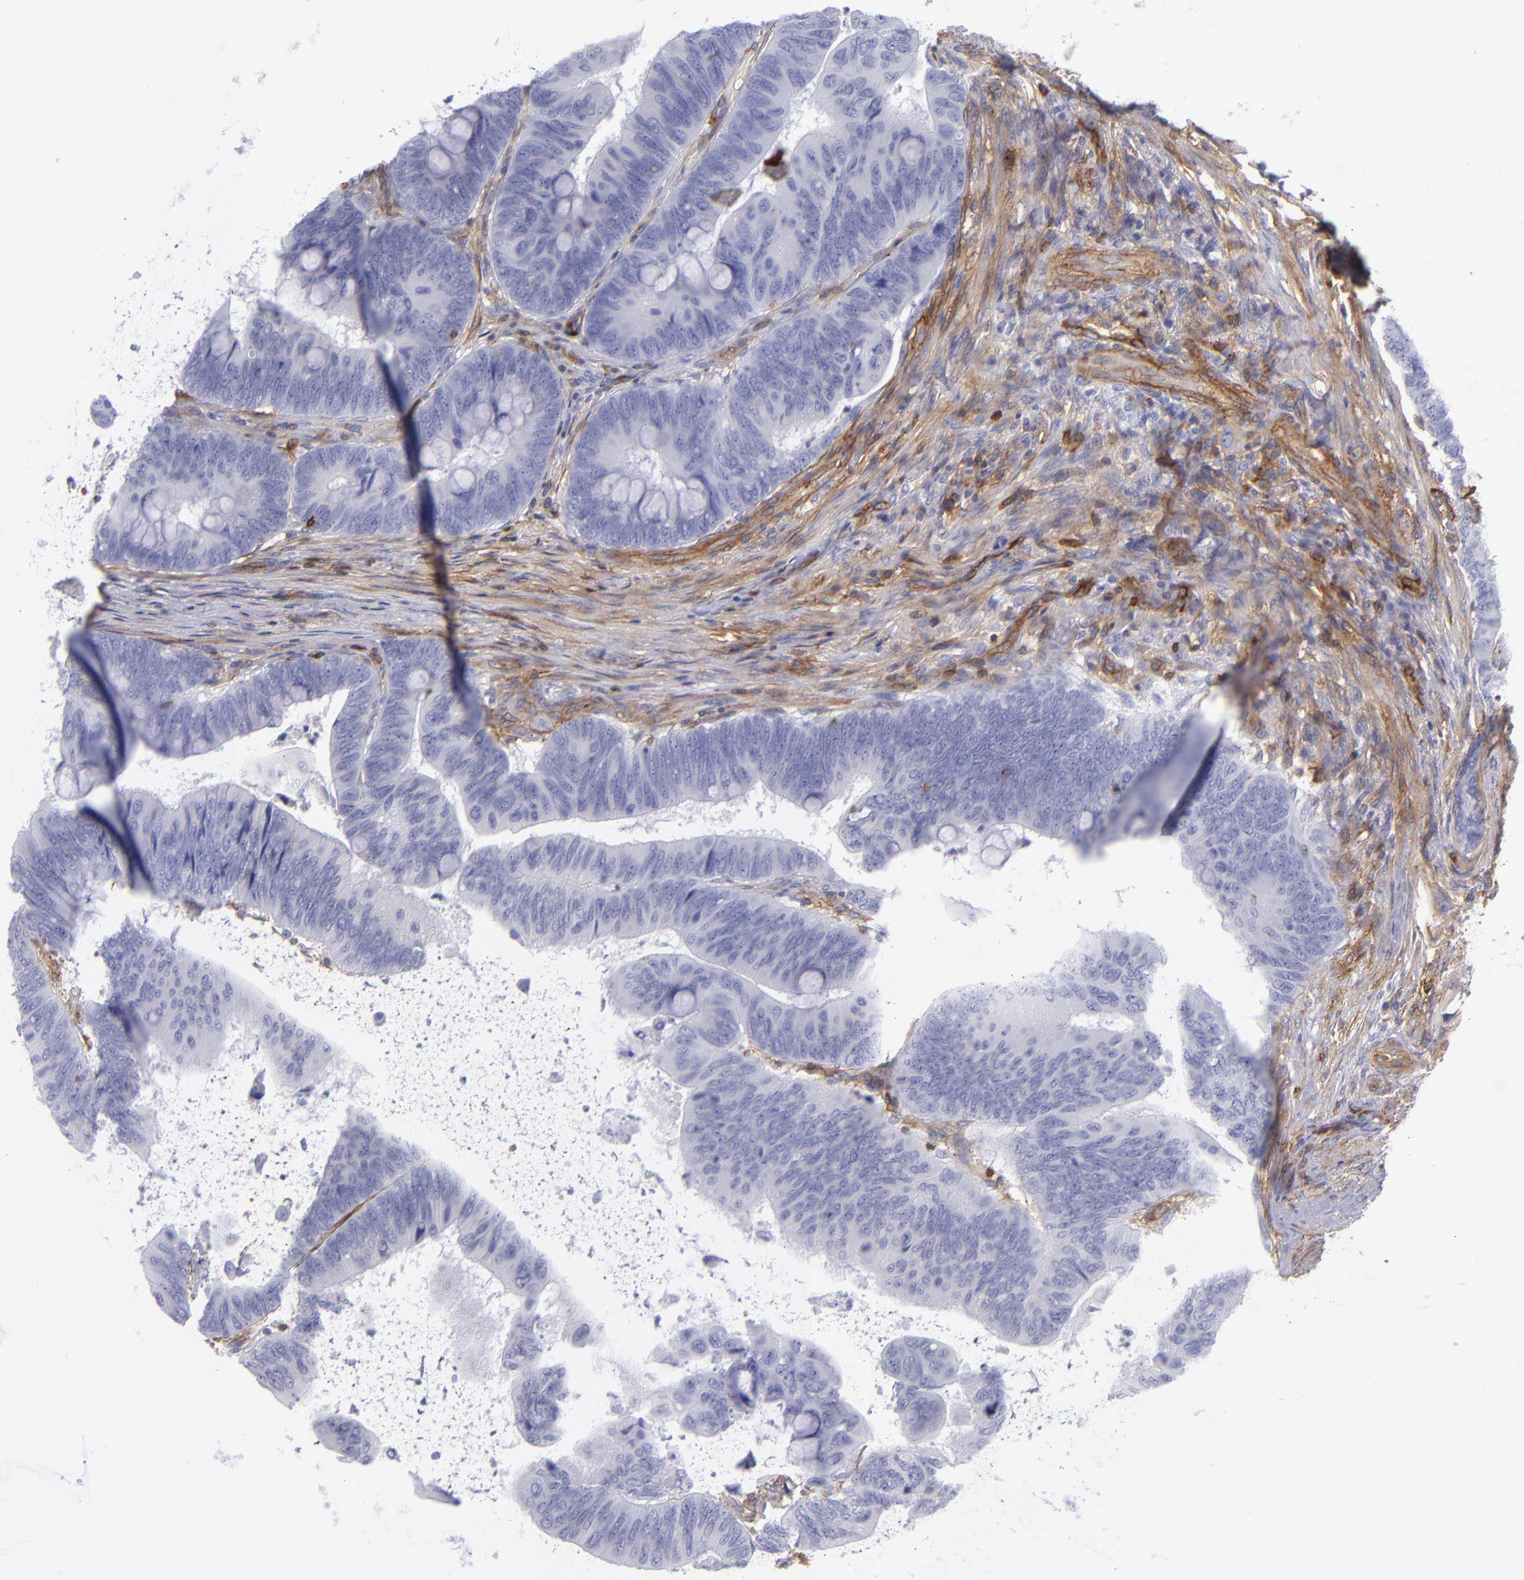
{"staining": {"intensity": "negative", "quantity": "none", "location": "none"}, "tissue": "colorectal cancer", "cell_type": "Tumor cells", "image_type": "cancer", "snomed": [{"axis": "morphology", "description": "Normal tissue, NOS"}, {"axis": "morphology", "description": "Adenocarcinoma, NOS"}, {"axis": "topography", "description": "Rectum"}], "caption": "Colorectal cancer (adenocarcinoma) stained for a protein using immunohistochemistry (IHC) demonstrates no positivity tumor cells.", "gene": "ENTPD1", "patient": {"sex": "male", "age": 92}}